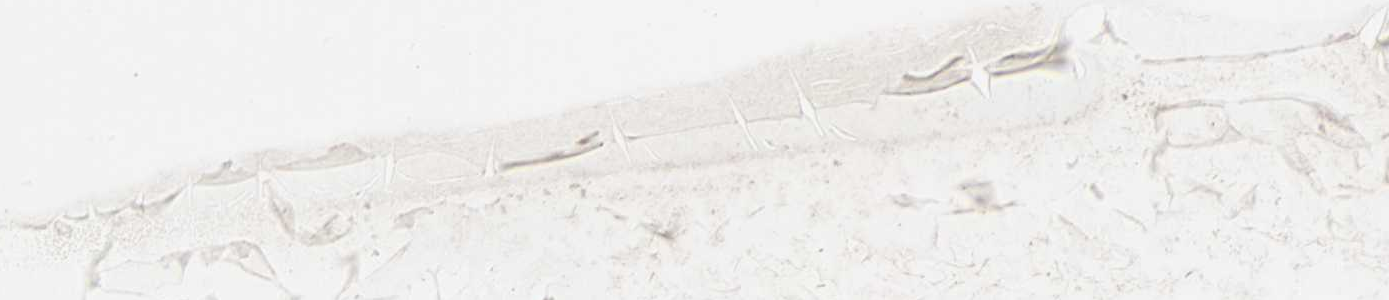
{"staining": {"intensity": "negative", "quantity": "none", "location": "none"}, "tissue": "adipose tissue", "cell_type": "Adipocytes", "image_type": "normal", "snomed": [{"axis": "morphology", "description": "Normal tissue, NOS"}, {"axis": "morphology", "description": "Duct carcinoma"}, {"axis": "topography", "description": "Breast"}, {"axis": "topography", "description": "Adipose tissue"}], "caption": "The micrograph exhibits no staining of adipocytes in unremarkable adipose tissue. Brightfield microscopy of immunohistochemistry stained with DAB (brown) and hematoxylin (blue), captured at high magnification.", "gene": "PHYH", "patient": {"sex": "female", "age": 37}}